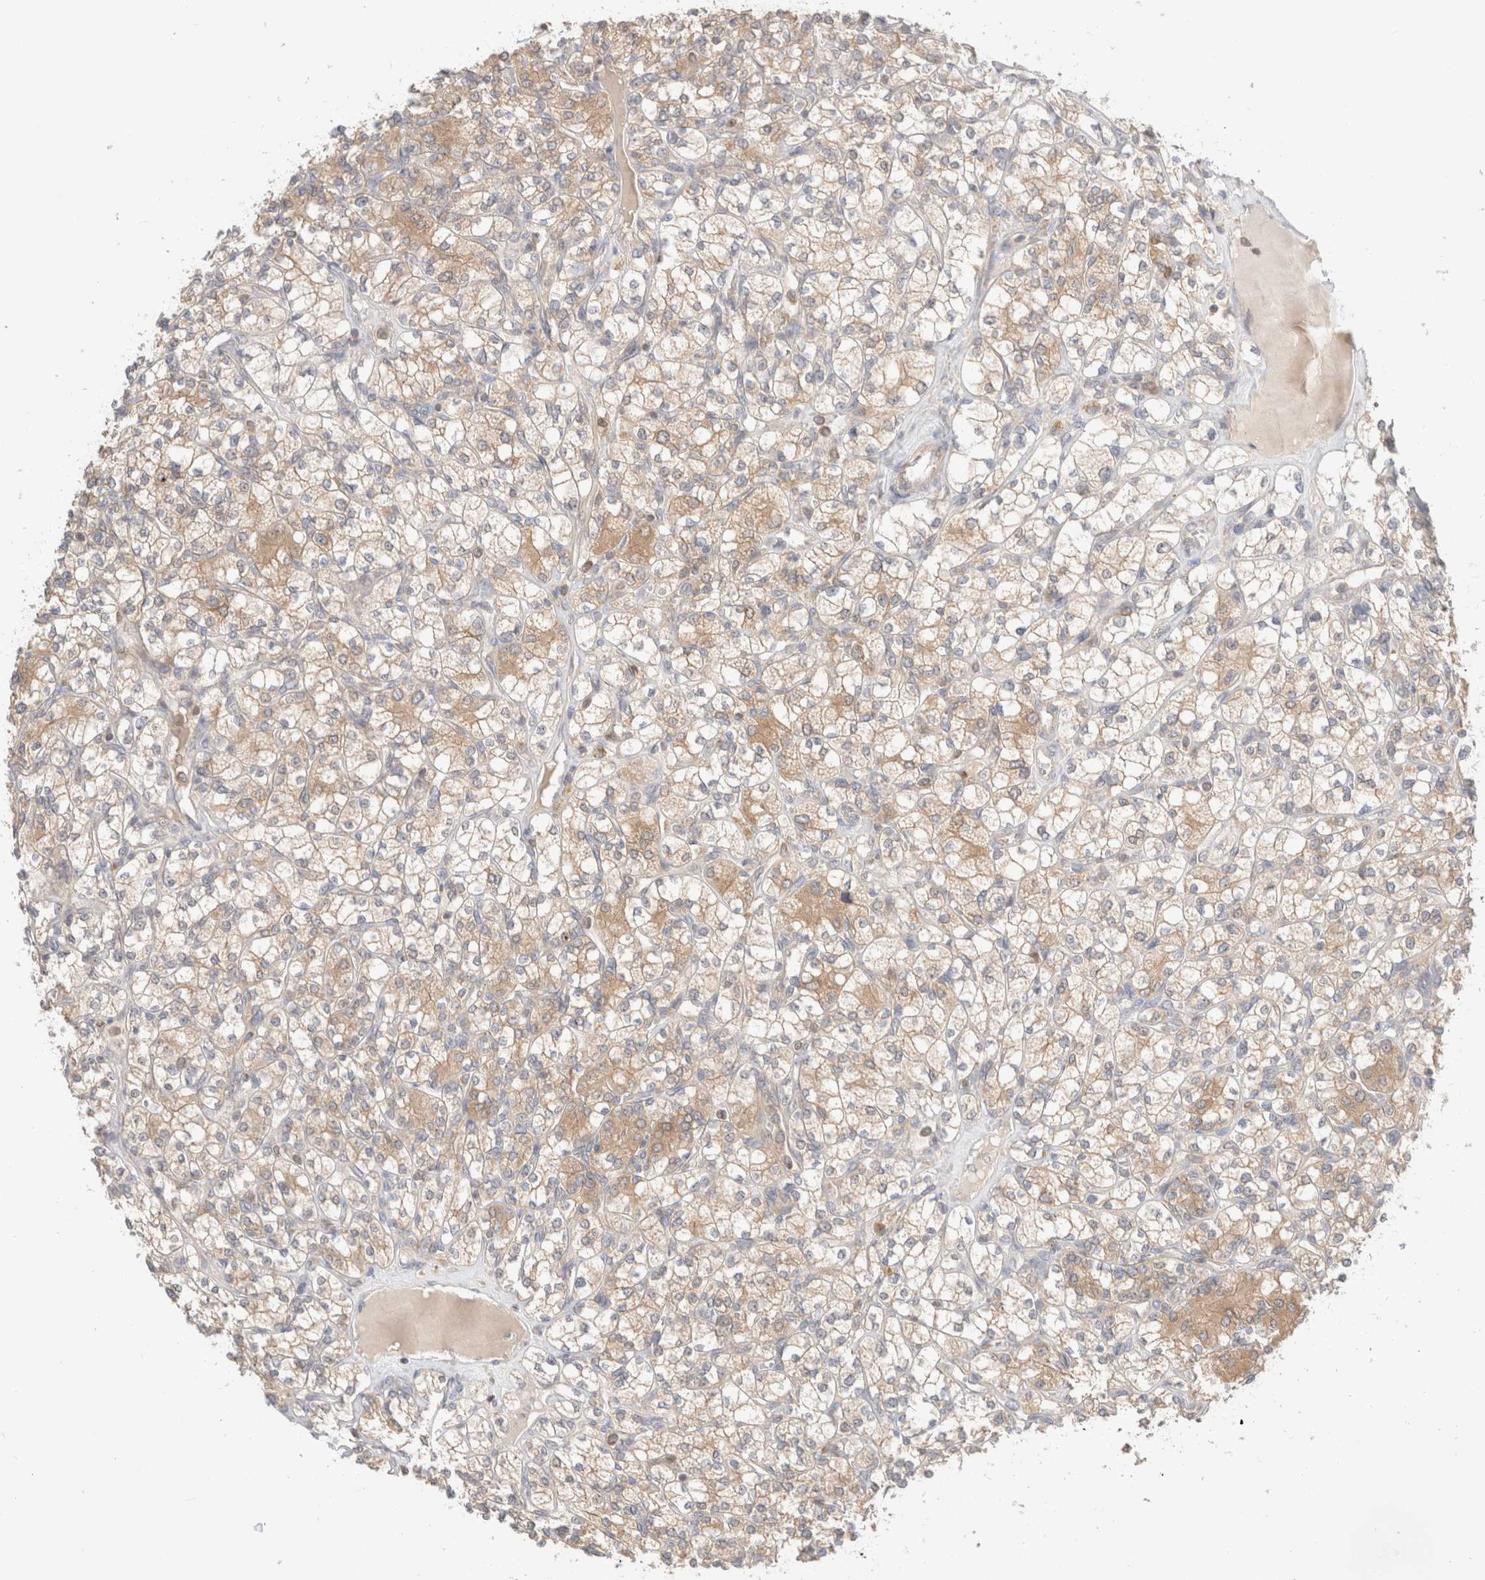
{"staining": {"intensity": "moderate", "quantity": ">75%", "location": "cytoplasmic/membranous"}, "tissue": "renal cancer", "cell_type": "Tumor cells", "image_type": "cancer", "snomed": [{"axis": "morphology", "description": "Adenocarcinoma, NOS"}, {"axis": "topography", "description": "Kidney"}], "caption": "This micrograph demonstrates immunohistochemistry staining of human renal cancer (adenocarcinoma), with medium moderate cytoplasmic/membranous positivity in about >75% of tumor cells.", "gene": "XKR4", "patient": {"sex": "male", "age": 77}}